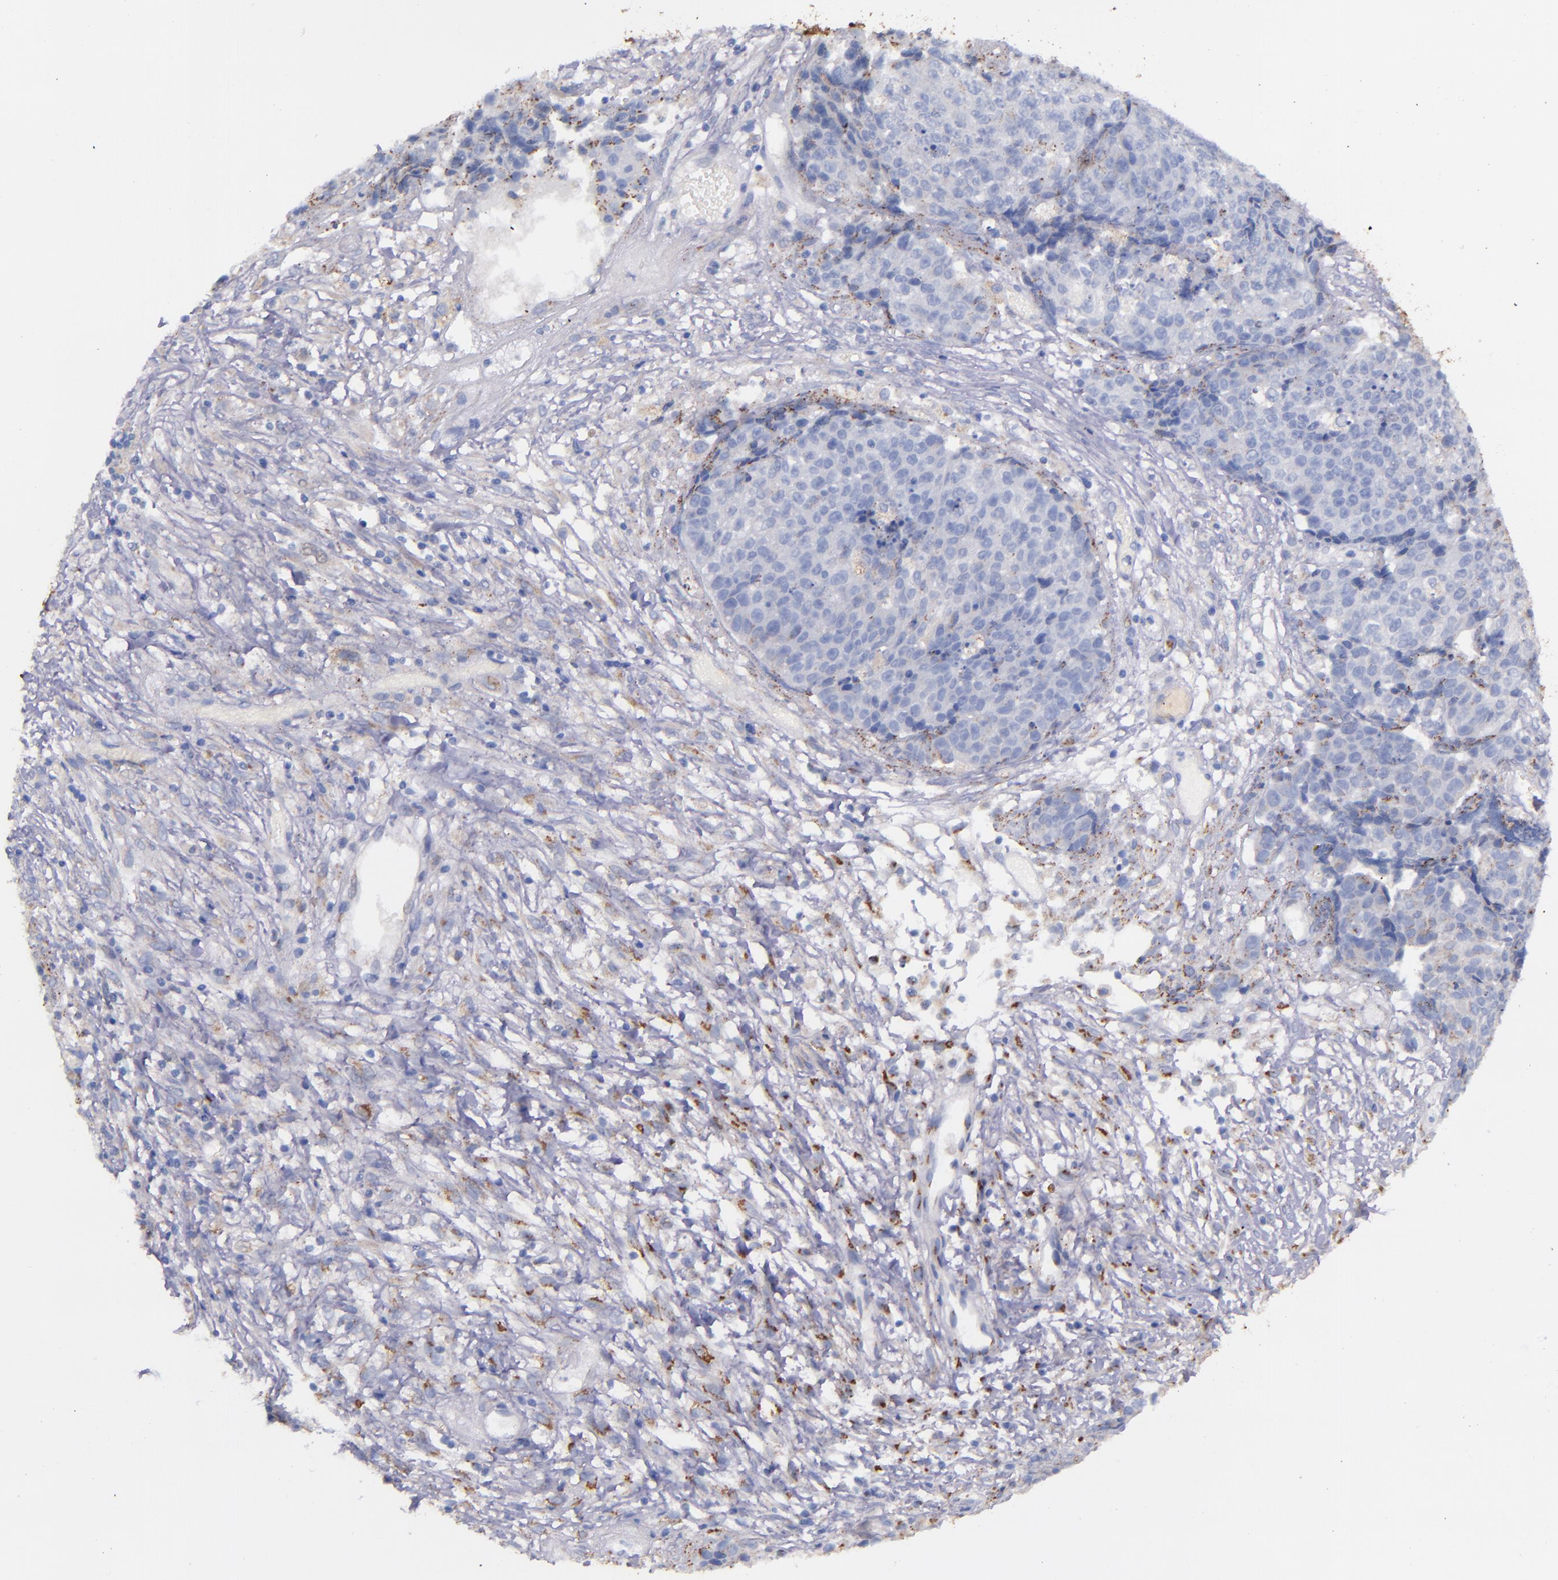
{"staining": {"intensity": "negative", "quantity": "none", "location": "none"}, "tissue": "ovarian cancer", "cell_type": "Tumor cells", "image_type": "cancer", "snomed": [{"axis": "morphology", "description": "Carcinoma, endometroid"}, {"axis": "topography", "description": "Ovary"}], "caption": "Tumor cells are negative for protein expression in human endometroid carcinoma (ovarian).", "gene": "IVL", "patient": {"sex": "female", "age": 42}}